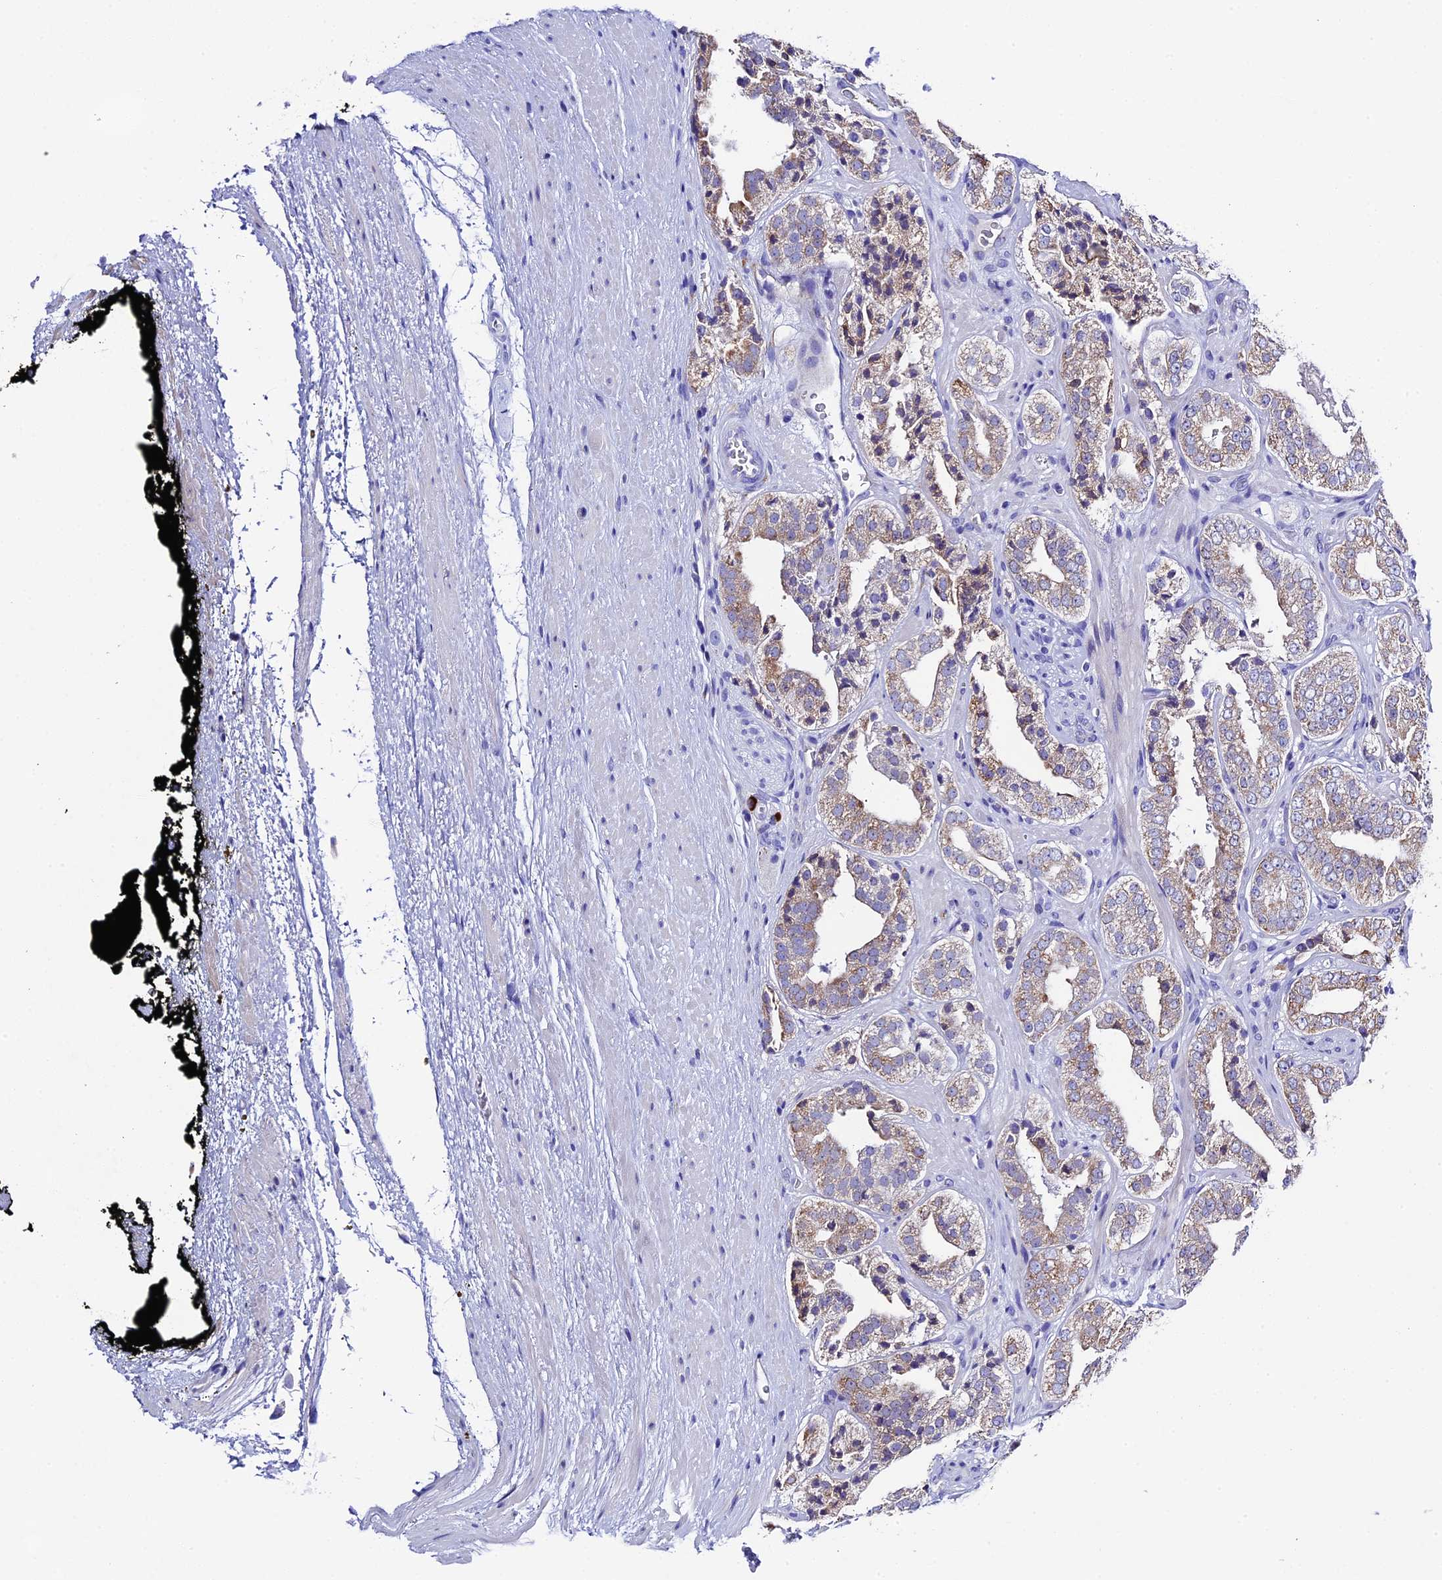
{"staining": {"intensity": "moderate", "quantity": "<25%", "location": "cytoplasmic/membranous"}, "tissue": "prostate cancer", "cell_type": "Tumor cells", "image_type": "cancer", "snomed": [{"axis": "morphology", "description": "Adenocarcinoma, High grade"}, {"axis": "topography", "description": "Prostate"}], "caption": "A low amount of moderate cytoplasmic/membranous expression is appreciated in approximately <25% of tumor cells in adenocarcinoma (high-grade) (prostate) tissue. (Stains: DAB (3,3'-diaminobenzidine) in brown, nuclei in blue, Microscopy: brightfield microscopy at high magnification).", "gene": "FKBP11", "patient": {"sex": "male", "age": 71}}